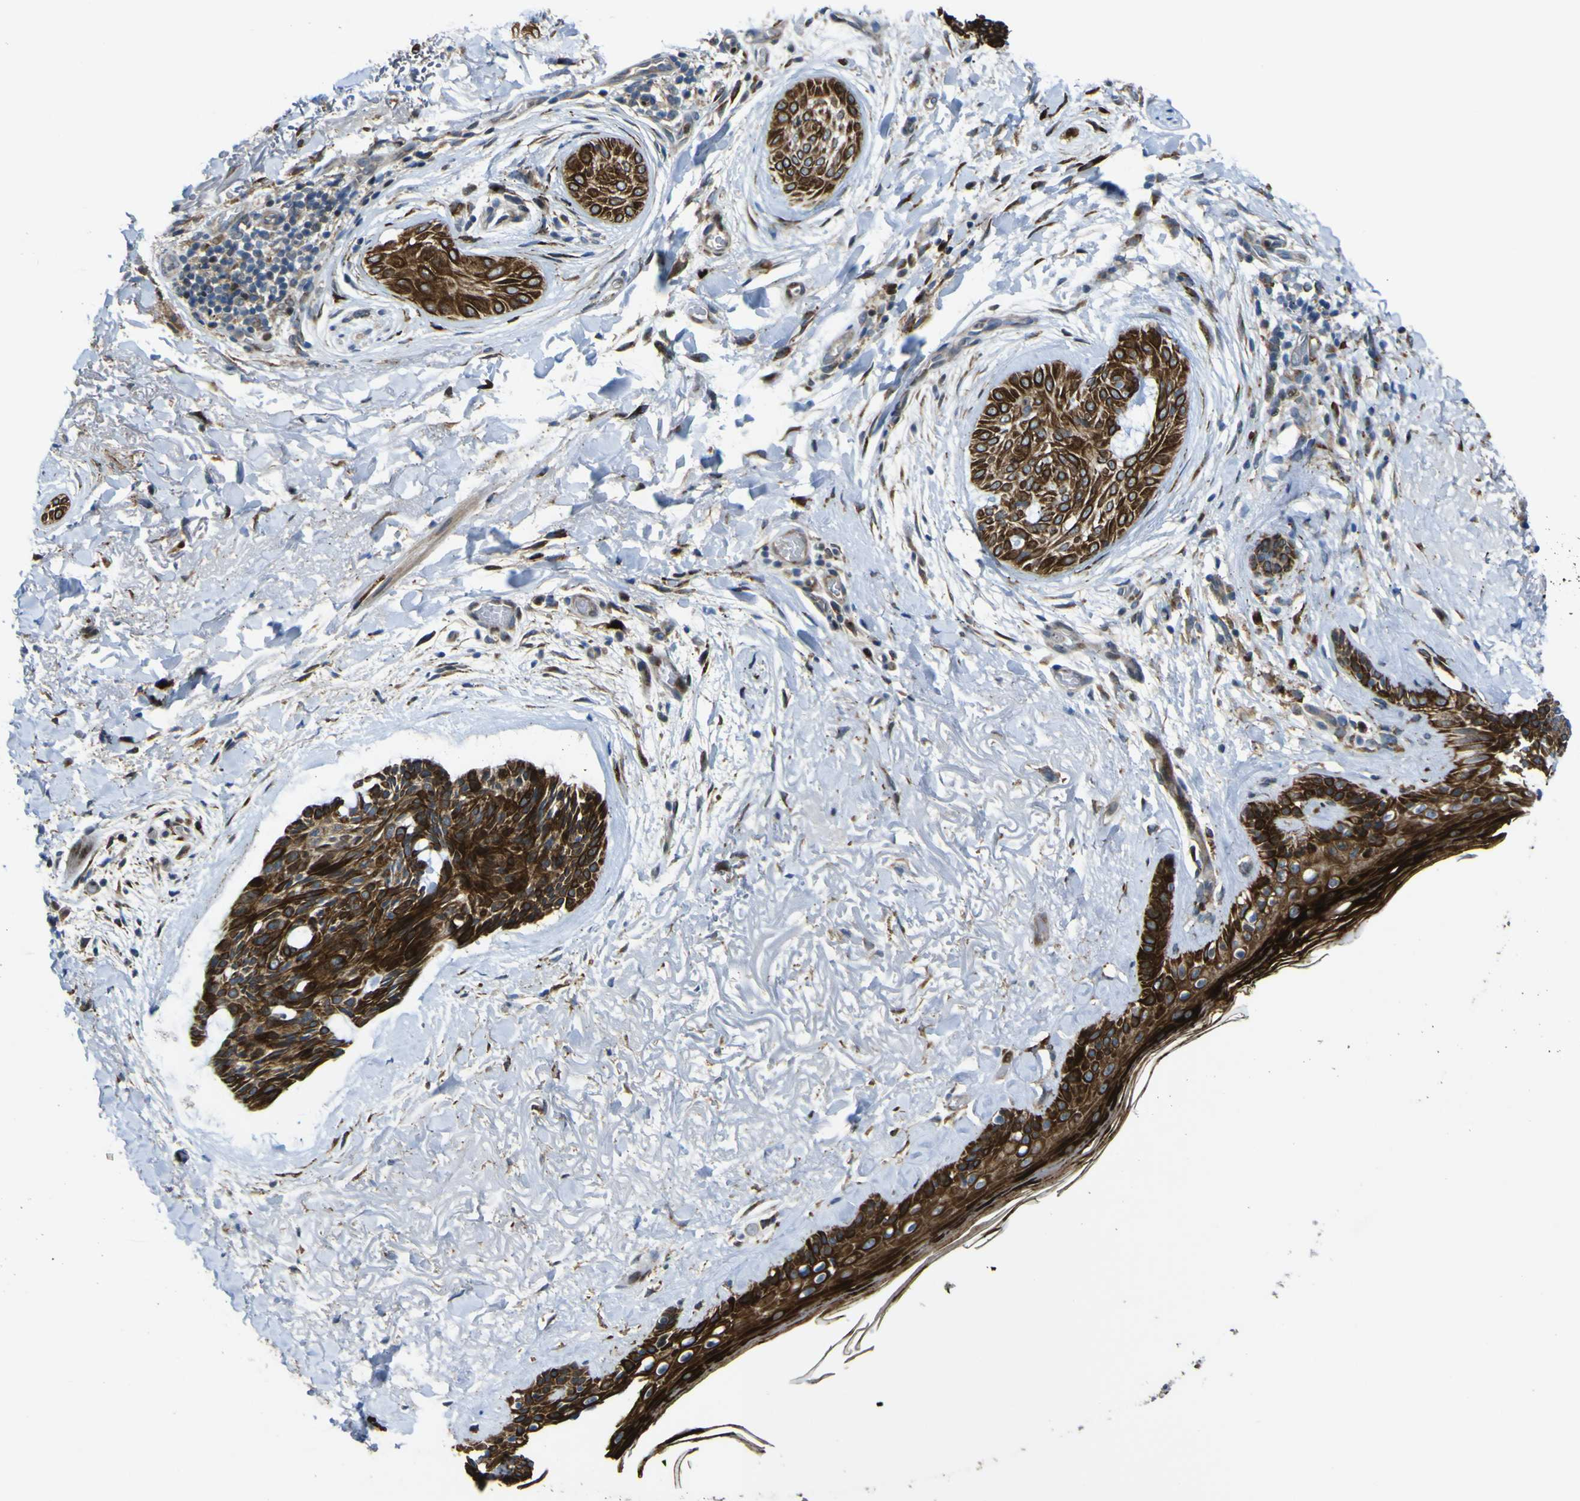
{"staining": {"intensity": "strong", "quantity": ">75%", "location": "cytoplasmic/membranous"}, "tissue": "skin cancer", "cell_type": "Tumor cells", "image_type": "cancer", "snomed": [{"axis": "morphology", "description": "Normal tissue, NOS"}, {"axis": "morphology", "description": "Basal cell carcinoma"}, {"axis": "topography", "description": "Skin"}], "caption": "Brown immunohistochemical staining in human skin basal cell carcinoma demonstrates strong cytoplasmic/membranous staining in approximately >75% of tumor cells.", "gene": "LBHD1", "patient": {"sex": "female", "age": 71}}